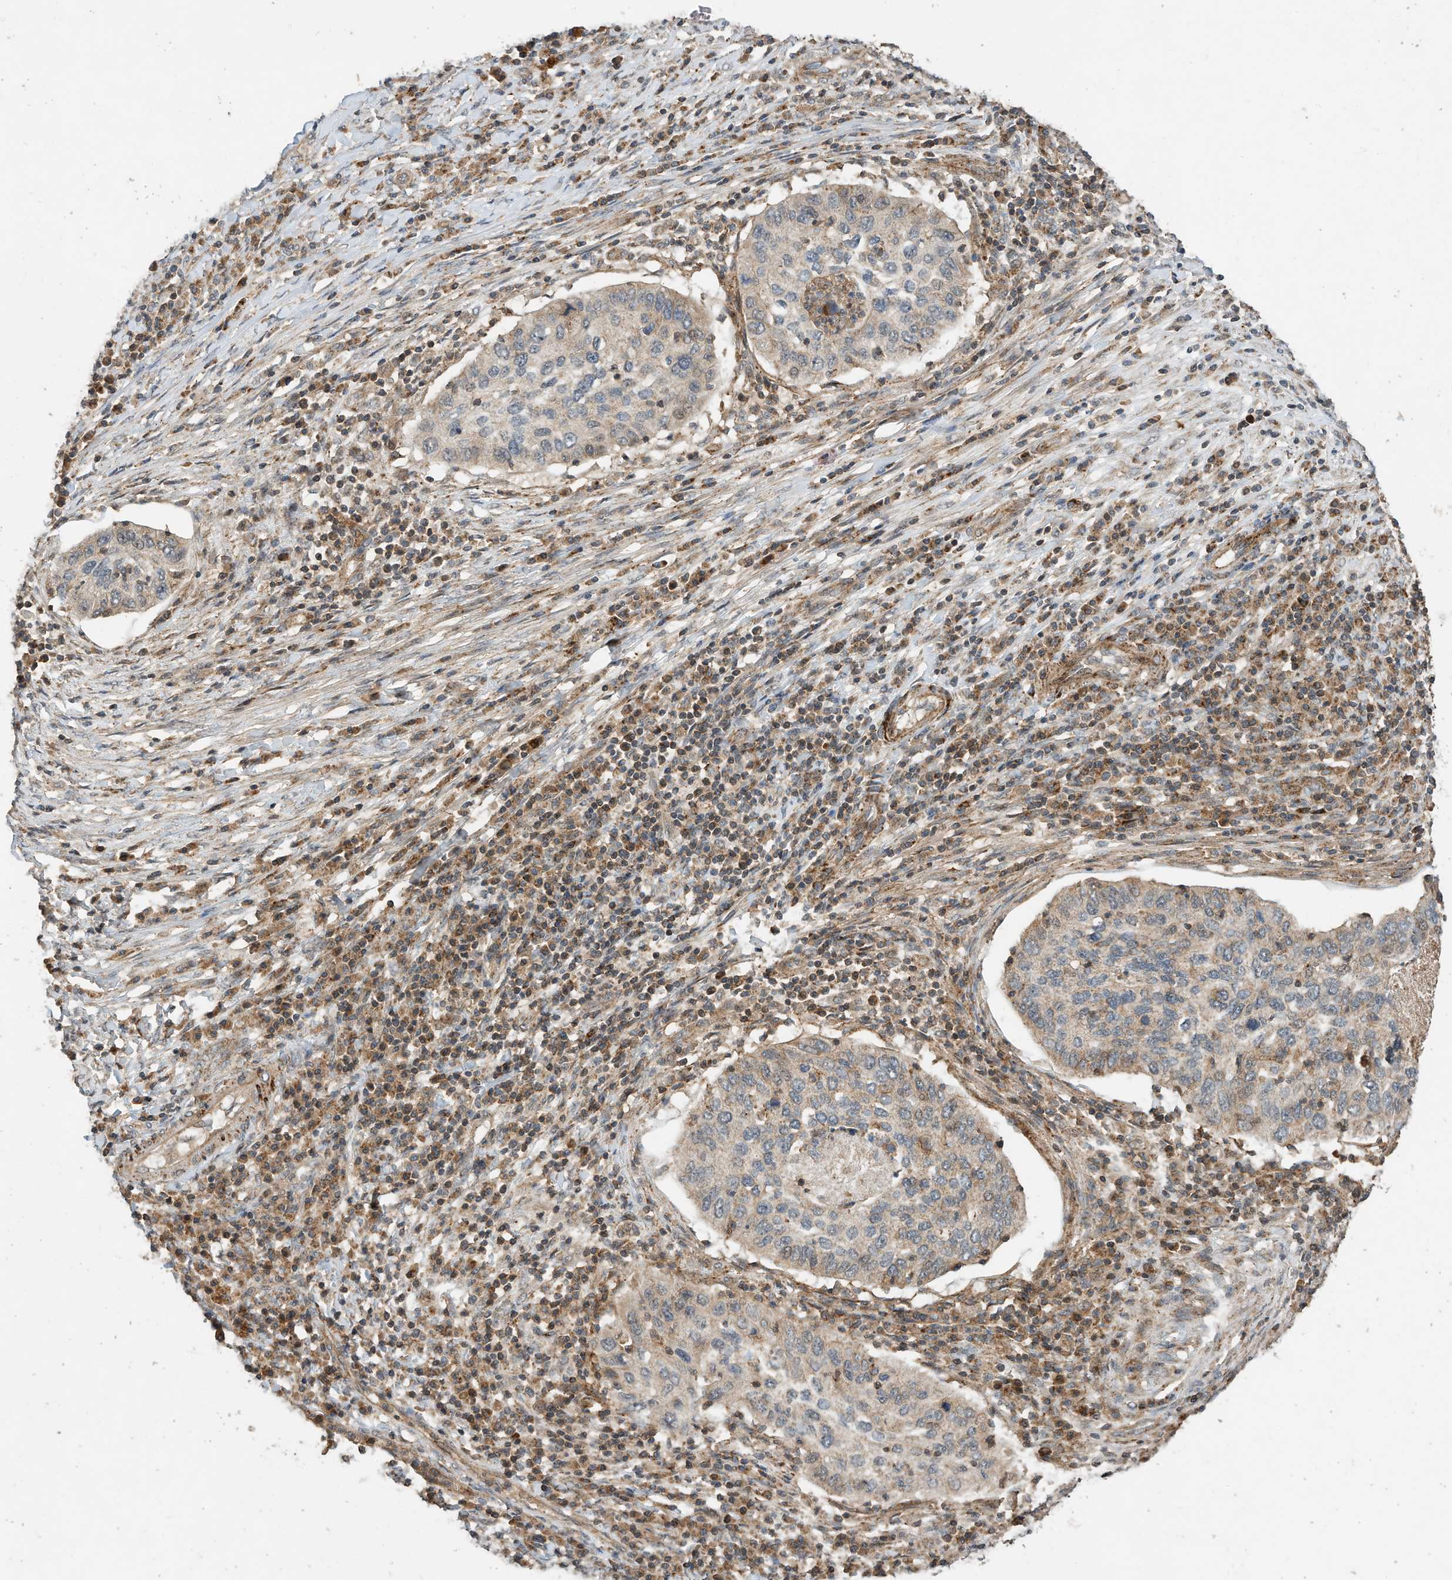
{"staining": {"intensity": "weak", "quantity": "<25%", "location": "cytoplasmic/membranous"}, "tissue": "cervical cancer", "cell_type": "Tumor cells", "image_type": "cancer", "snomed": [{"axis": "morphology", "description": "Squamous cell carcinoma, NOS"}, {"axis": "topography", "description": "Cervix"}], "caption": "There is no significant expression in tumor cells of cervical cancer (squamous cell carcinoma).", "gene": "CPAMD8", "patient": {"sex": "female", "age": 38}}